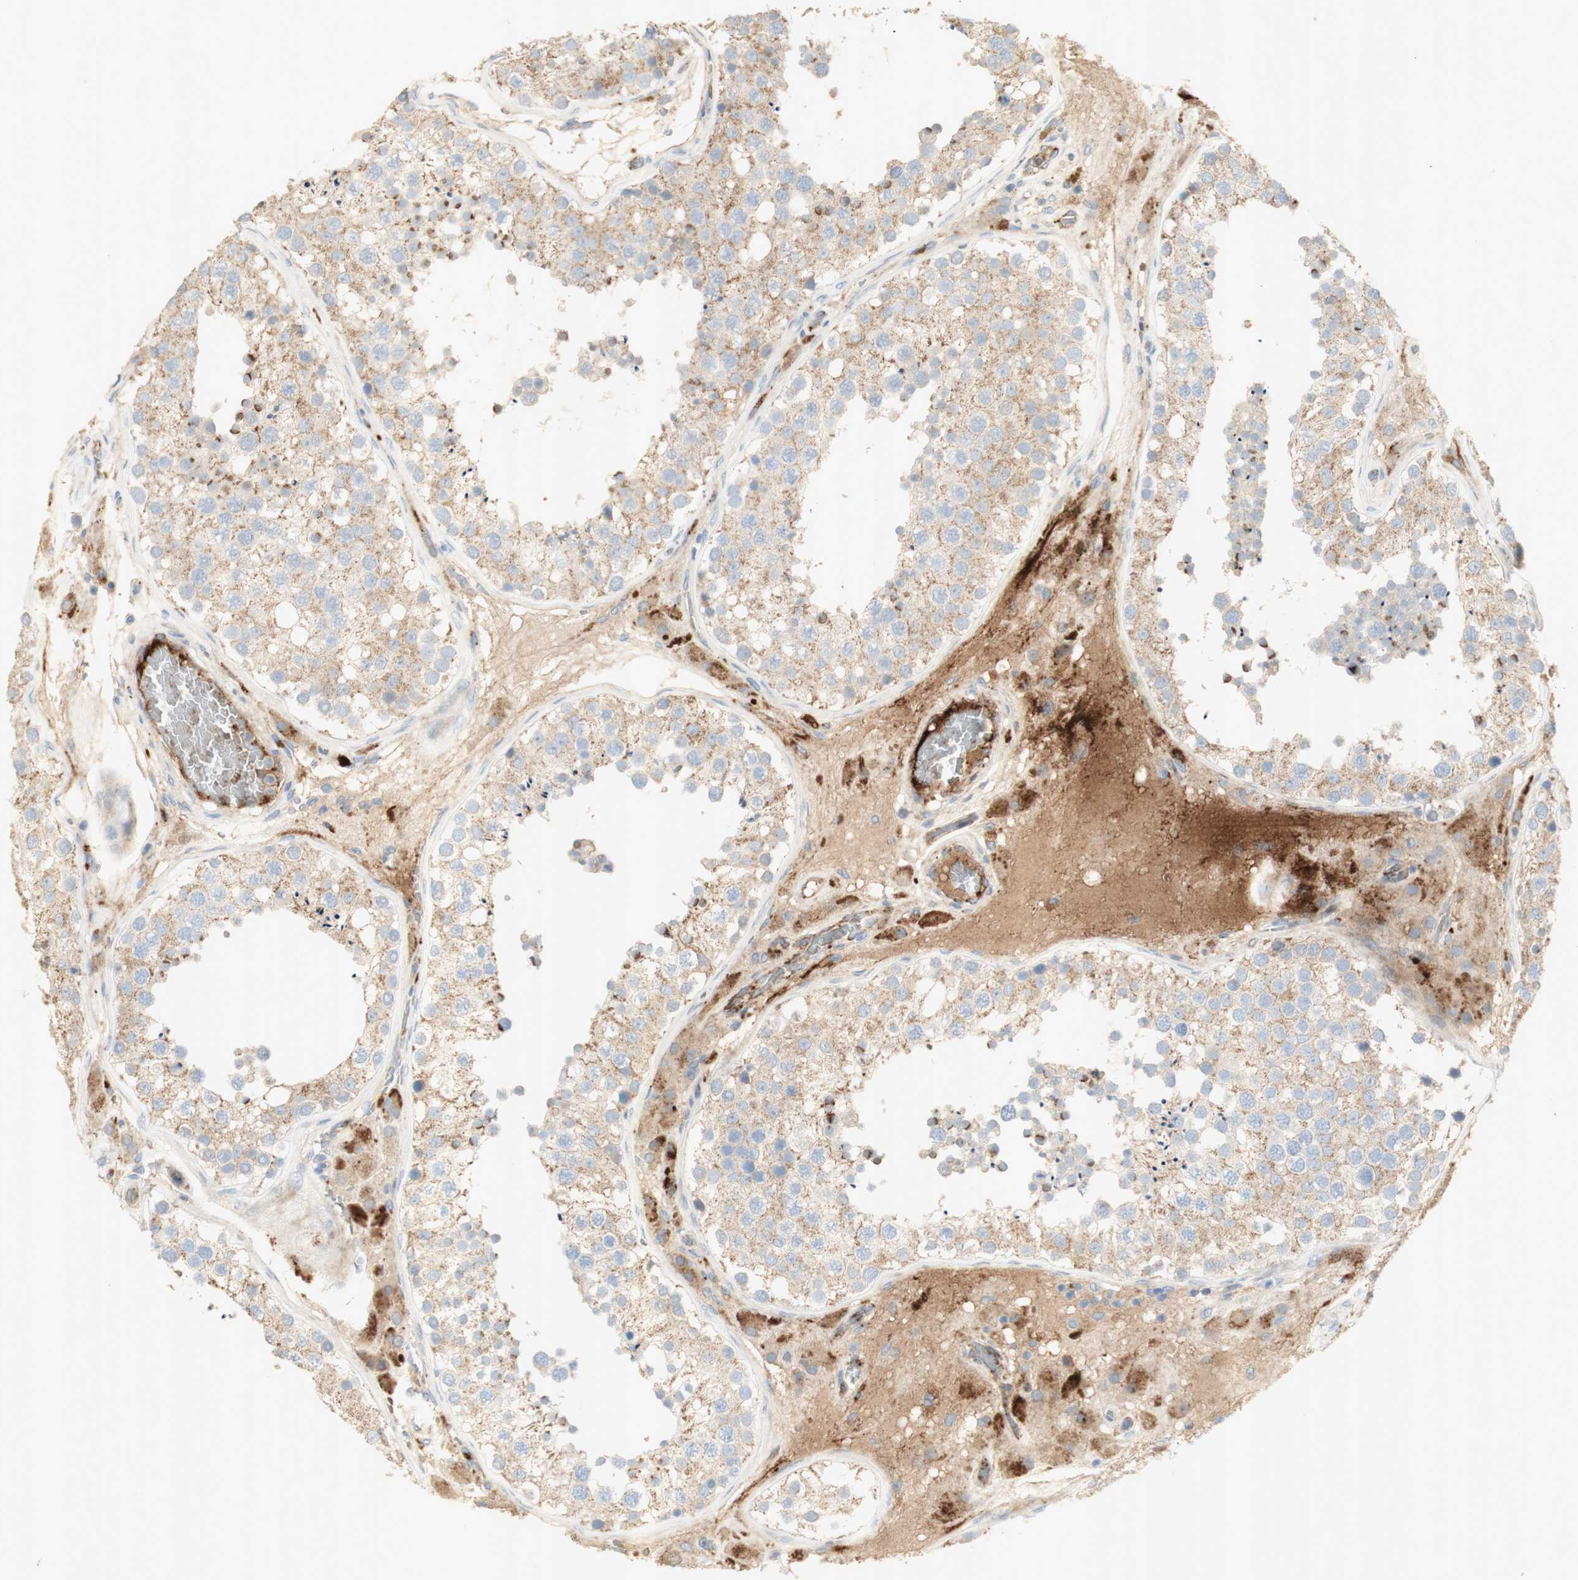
{"staining": {"intensity": "weak", "quantity": ">75%", "location": "cytoplasmic/membranous"}, "tissue": "testis", "cell_type": "Cells in seminiferous ducts", "image_type": "normal", "snomed": [{"axis": "morphology", "description": "Normal tissue, NOS"}, {"axis": "topography", "description": "Testis"}], "caption": "IHC photomicrograph of unremarkable testis stained for a protein (brown), which shows low levels of weak cytoplasmic/membranous expression in approximately >75% of cells in seminiferous ducts.", "gene": "GAN", "patient": {"sex": "male", "age": 26}}